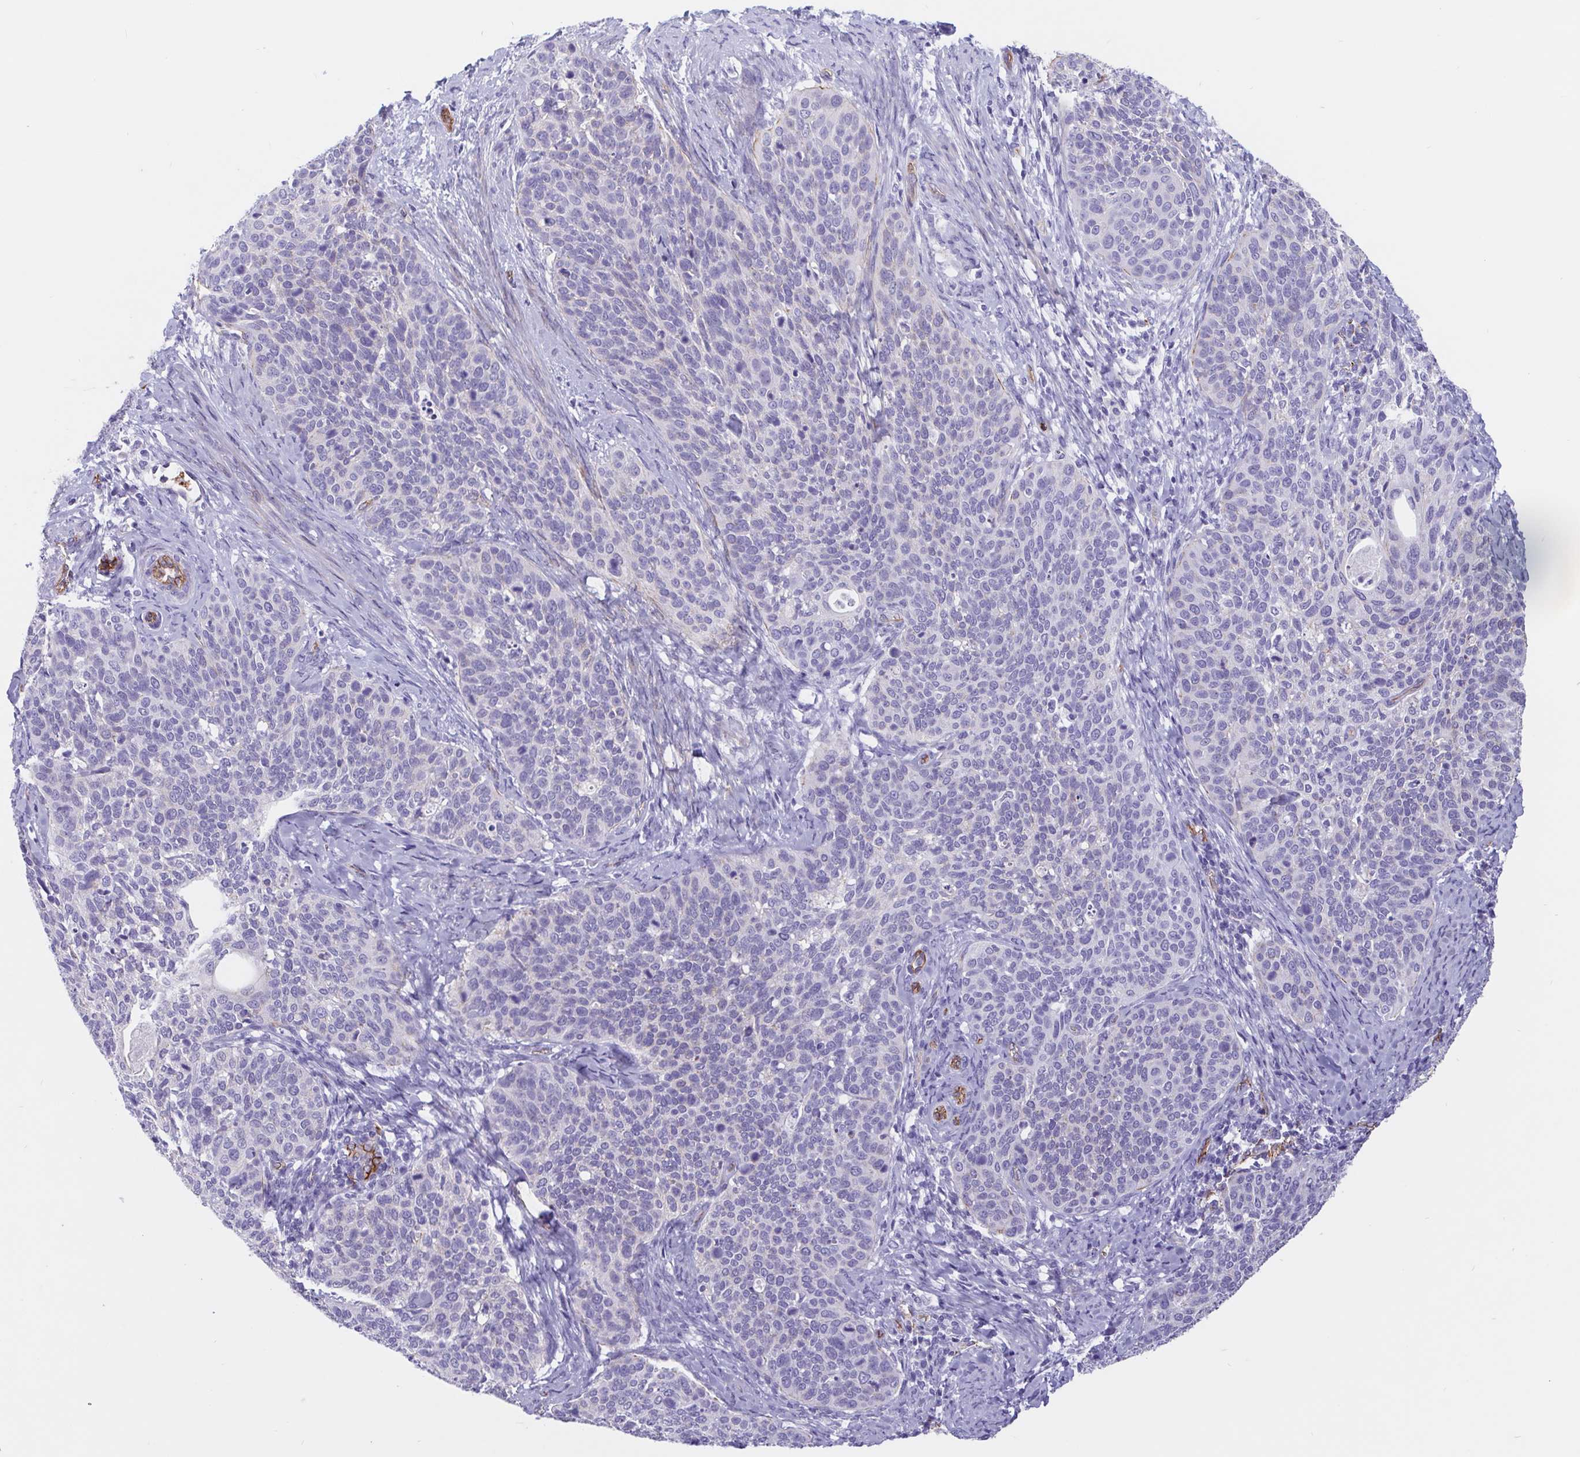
{"staining": {"intensity": "negative", "quantity": "none", "location": "none"}, "tissue": "cervical cancer", "cell_type": "Tumor cells", "image_type": "cancer", "snomed": [{"axis": "morphology", "description": "Squamous cell carcinoma, NOS"}, {"axis": "topography", "description": "Cervix"}], "caption": "Immunohistochemistry (IHC) micrograph of human cervical cancer (squamous cell carcinoma) stained for a protein (brown), which exhibits no expression in tumor cells.", "gene": "LIMCH1", "patient": {"sex": "female", "age": 69}}